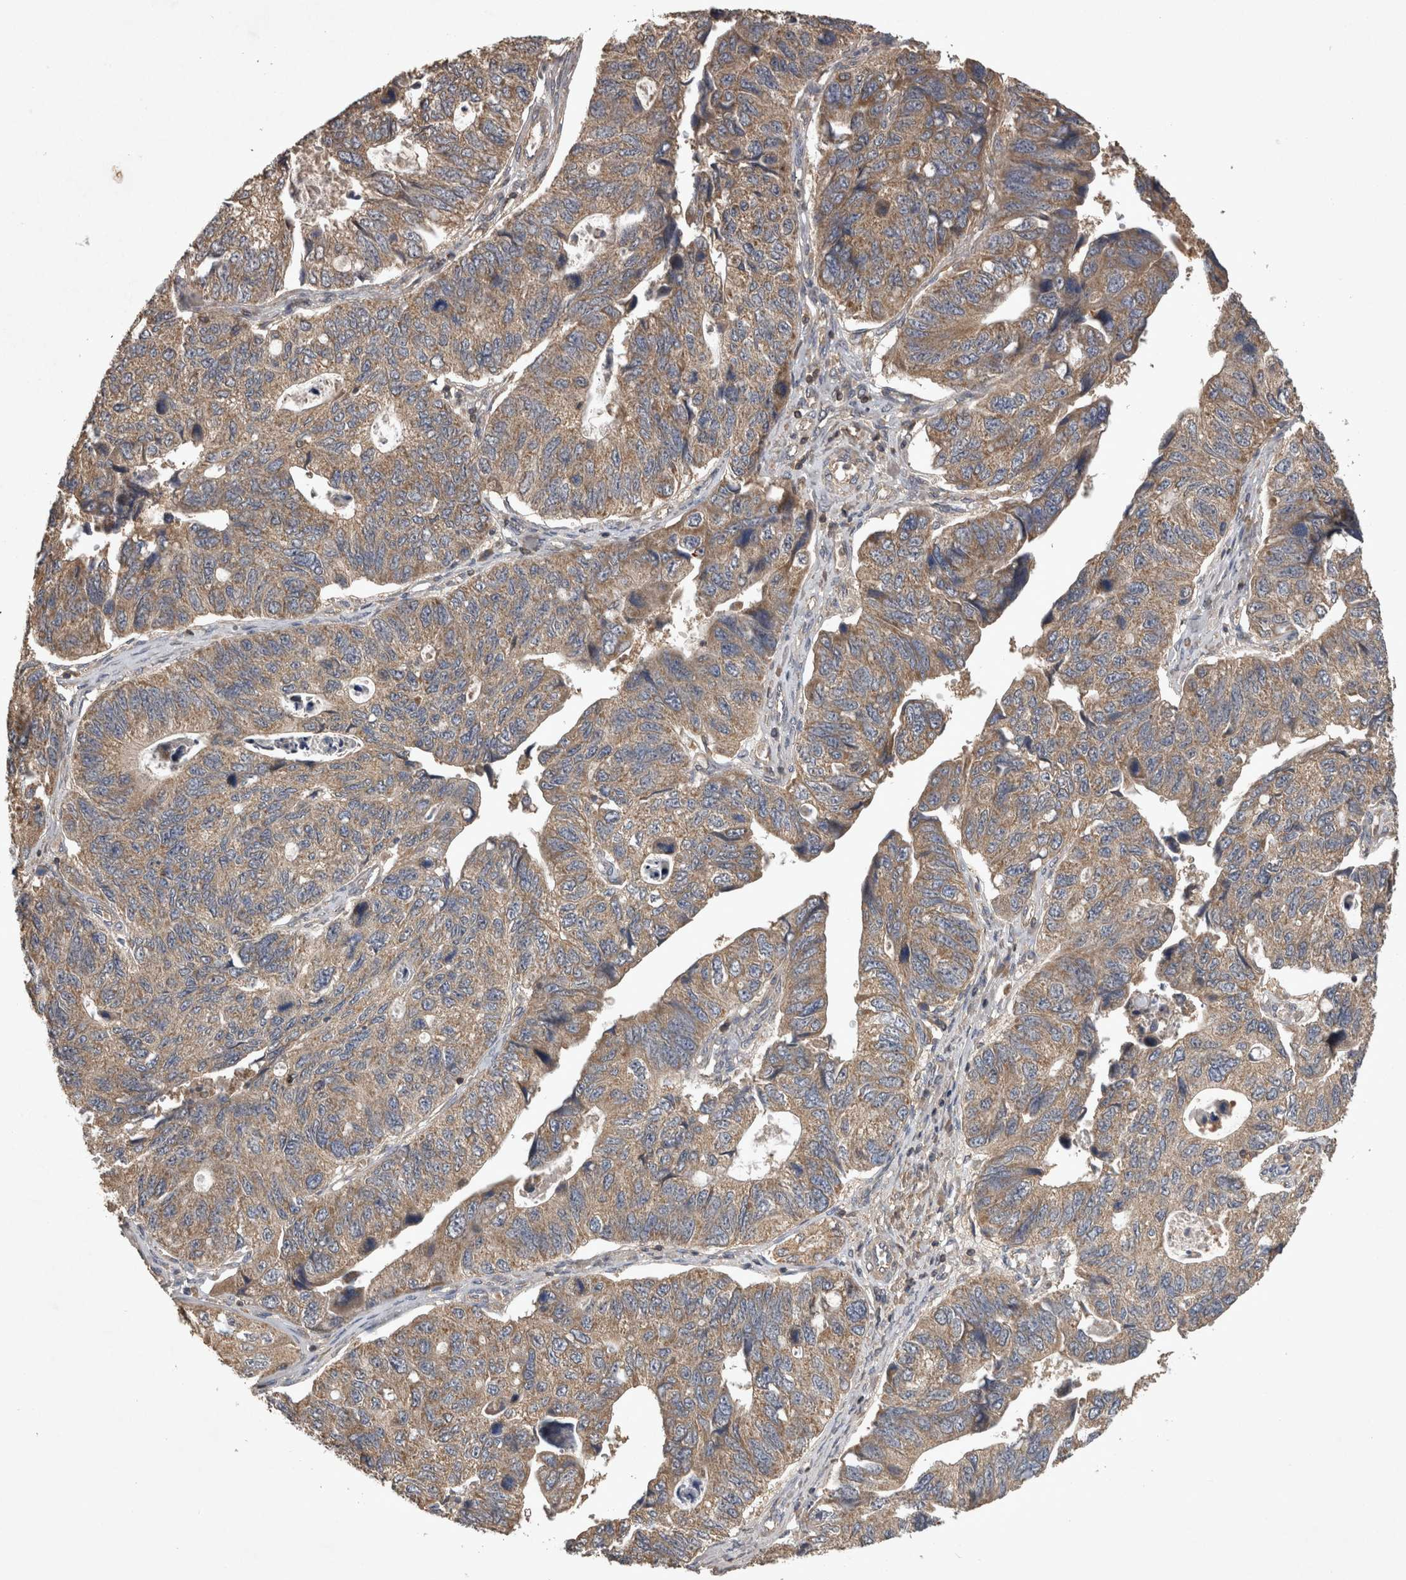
{"staining": {"intensity": "weak", "quantity": ">75%", "location": "cytoplasmic/membranous"}, "tissue": "stomach cancer", "cell_type": "Tumor cells", "image_type": "cancer", "snomed": [{"axis": "morphology", "description": "Adenocarcinoma, NOS"}, {"axis": "topography", "description": "Stomach"}], "caption": "DAB (3,3'-diaminobenzidine) immunohistochemical staining of human stomach cancer displays weak cytoplasmic/membranous protein expression in about >75% of tumor cells.", "gene": "TRMT61B", "patient": {"sex": "male", "age": 59}}